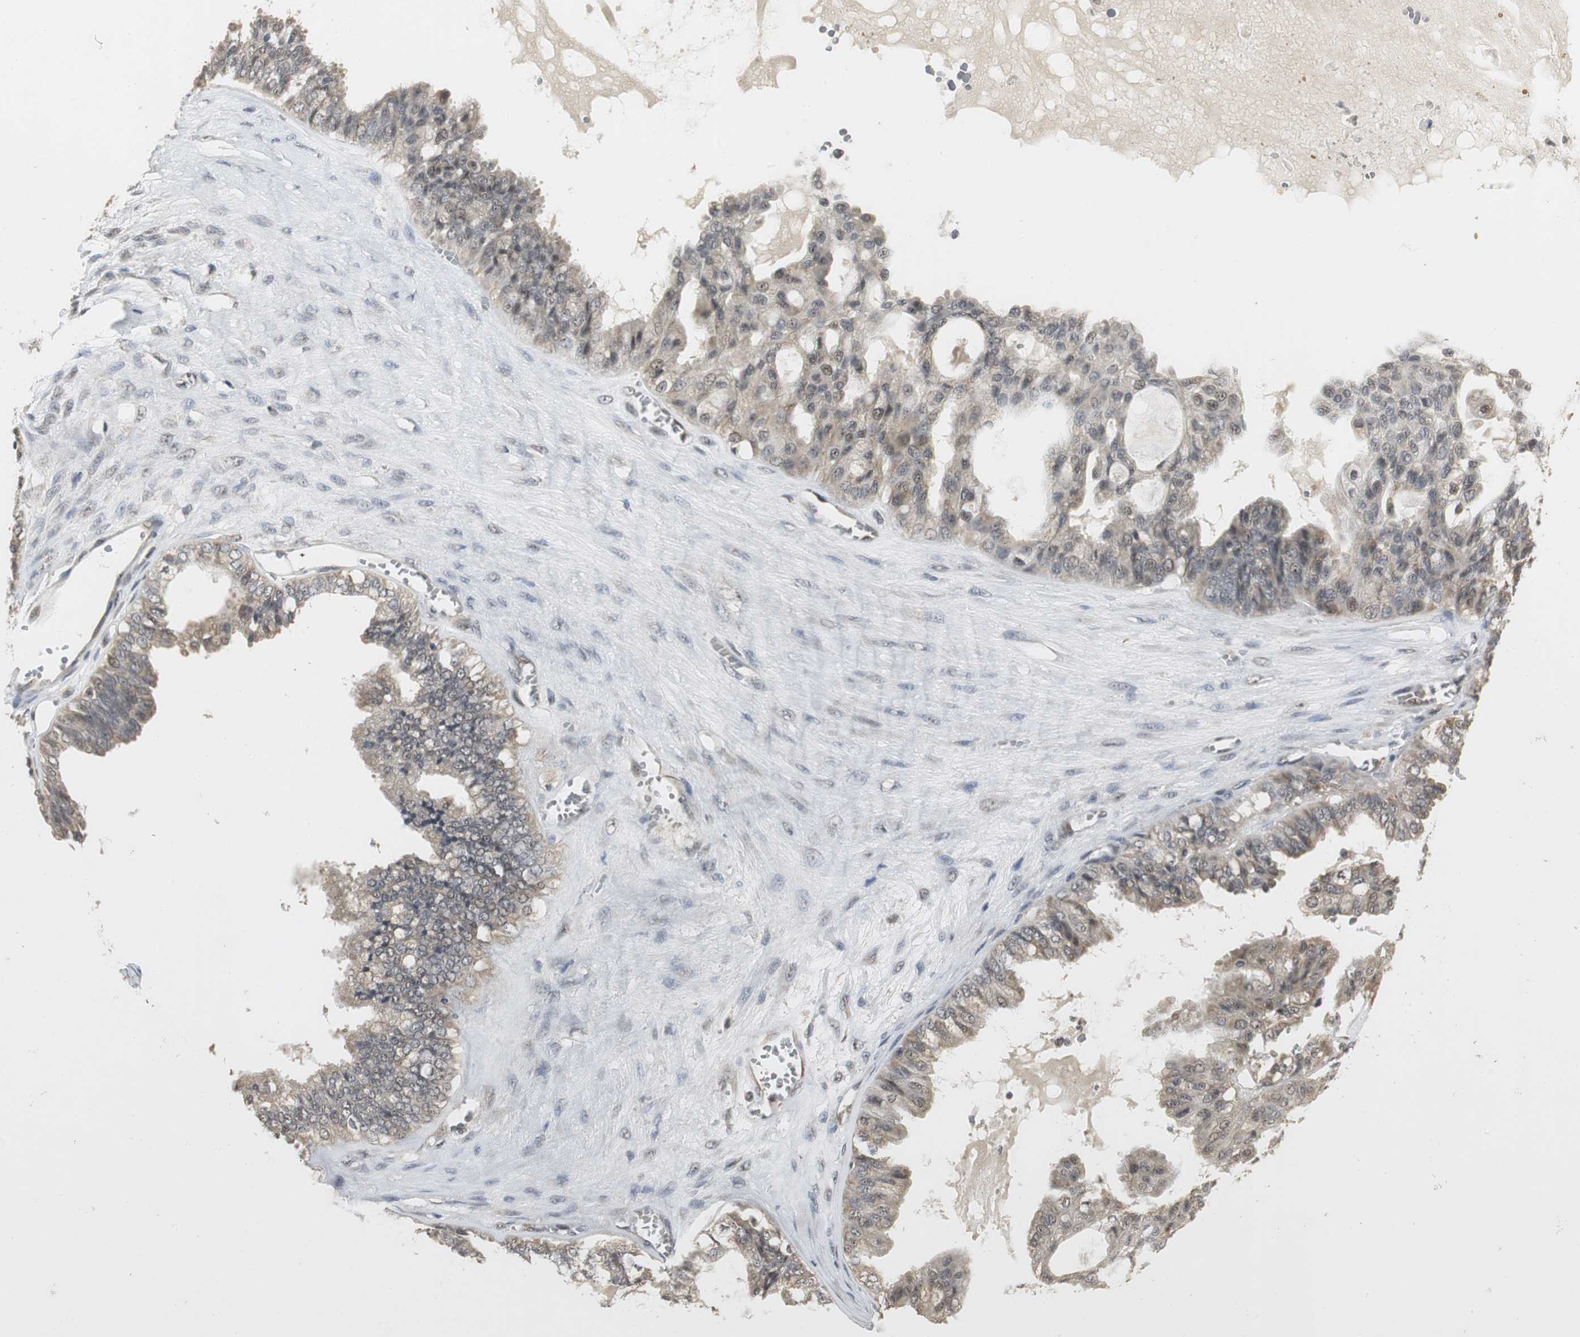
{"staining": {"intensity": "weak", "quantity": "<25%", "location": "nuclear"}, "tissue": "ovarian cancer", "cell_type": "Tumor cells", "image_type": "cancer", "snomed": [{"axis": "morphology", "description": "Carcinoma, NOS"}, {"axis": "morphology", "description": "Carcinoma, endometroid"}, {"axis": "topography", "description": "Ovary"}], "caption": "This micrograph is of carcinoma (ovarian) stained with immunohistochemistry to label a protein in brown with the nuclei are counter-stained blue. There is no positivity in tumor cells.", "gene": "ELOA", "patient": {"sex": "female", "age": 50}}